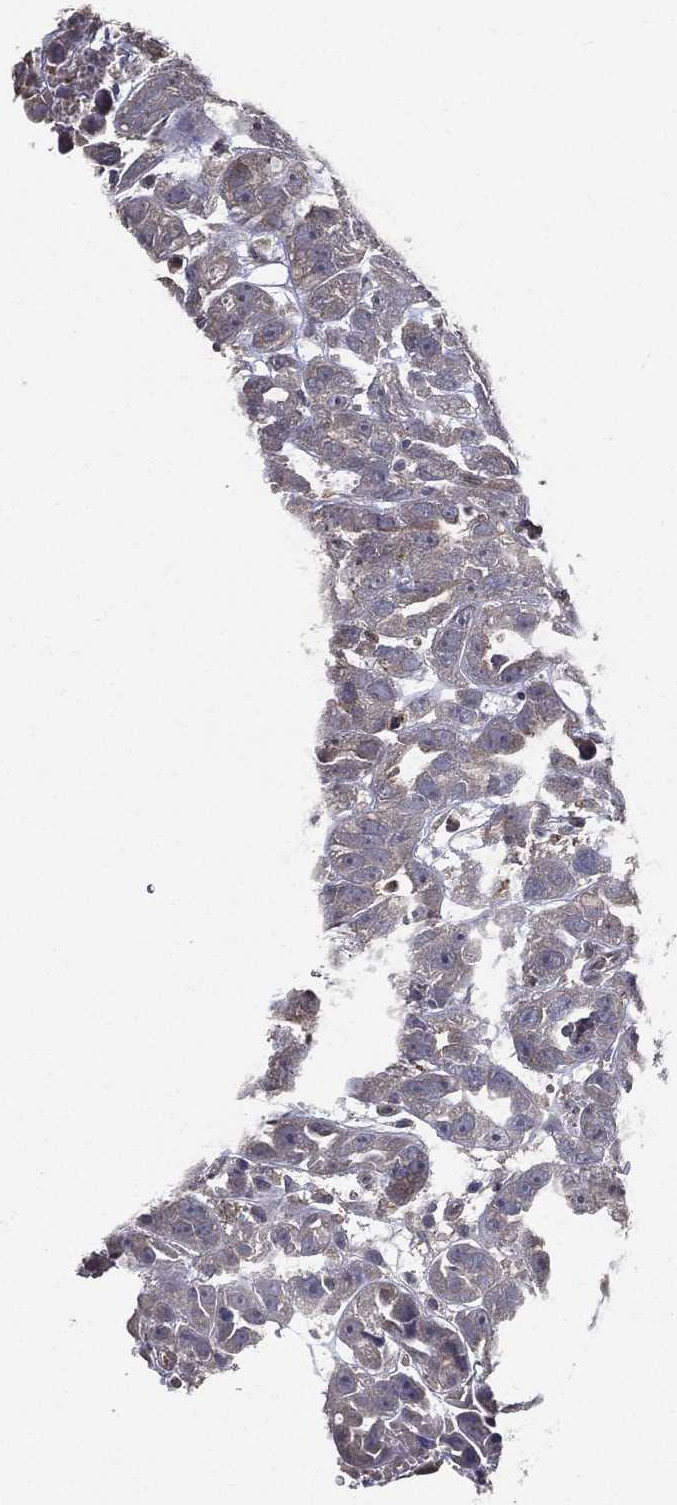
{"staining": {"intensity": "negative", "quantity": "none", "location": "none"}, "tissue": "urothelial cancer", "cell_type": "Tumor cells", "image_type": "cancer", "snomed": [{"axis": "morphology", "description": "Urothelial carcinoma, High grade"}, {"axis": "topography", "description": "Urinary bladder"}], "caption": "Immunohistochemical staining of human urothelial cancer demonstrates no significant positivity in tumor cells.", "gene": "SERPINB2", "patient": {"sex": "female", "age": 41}}